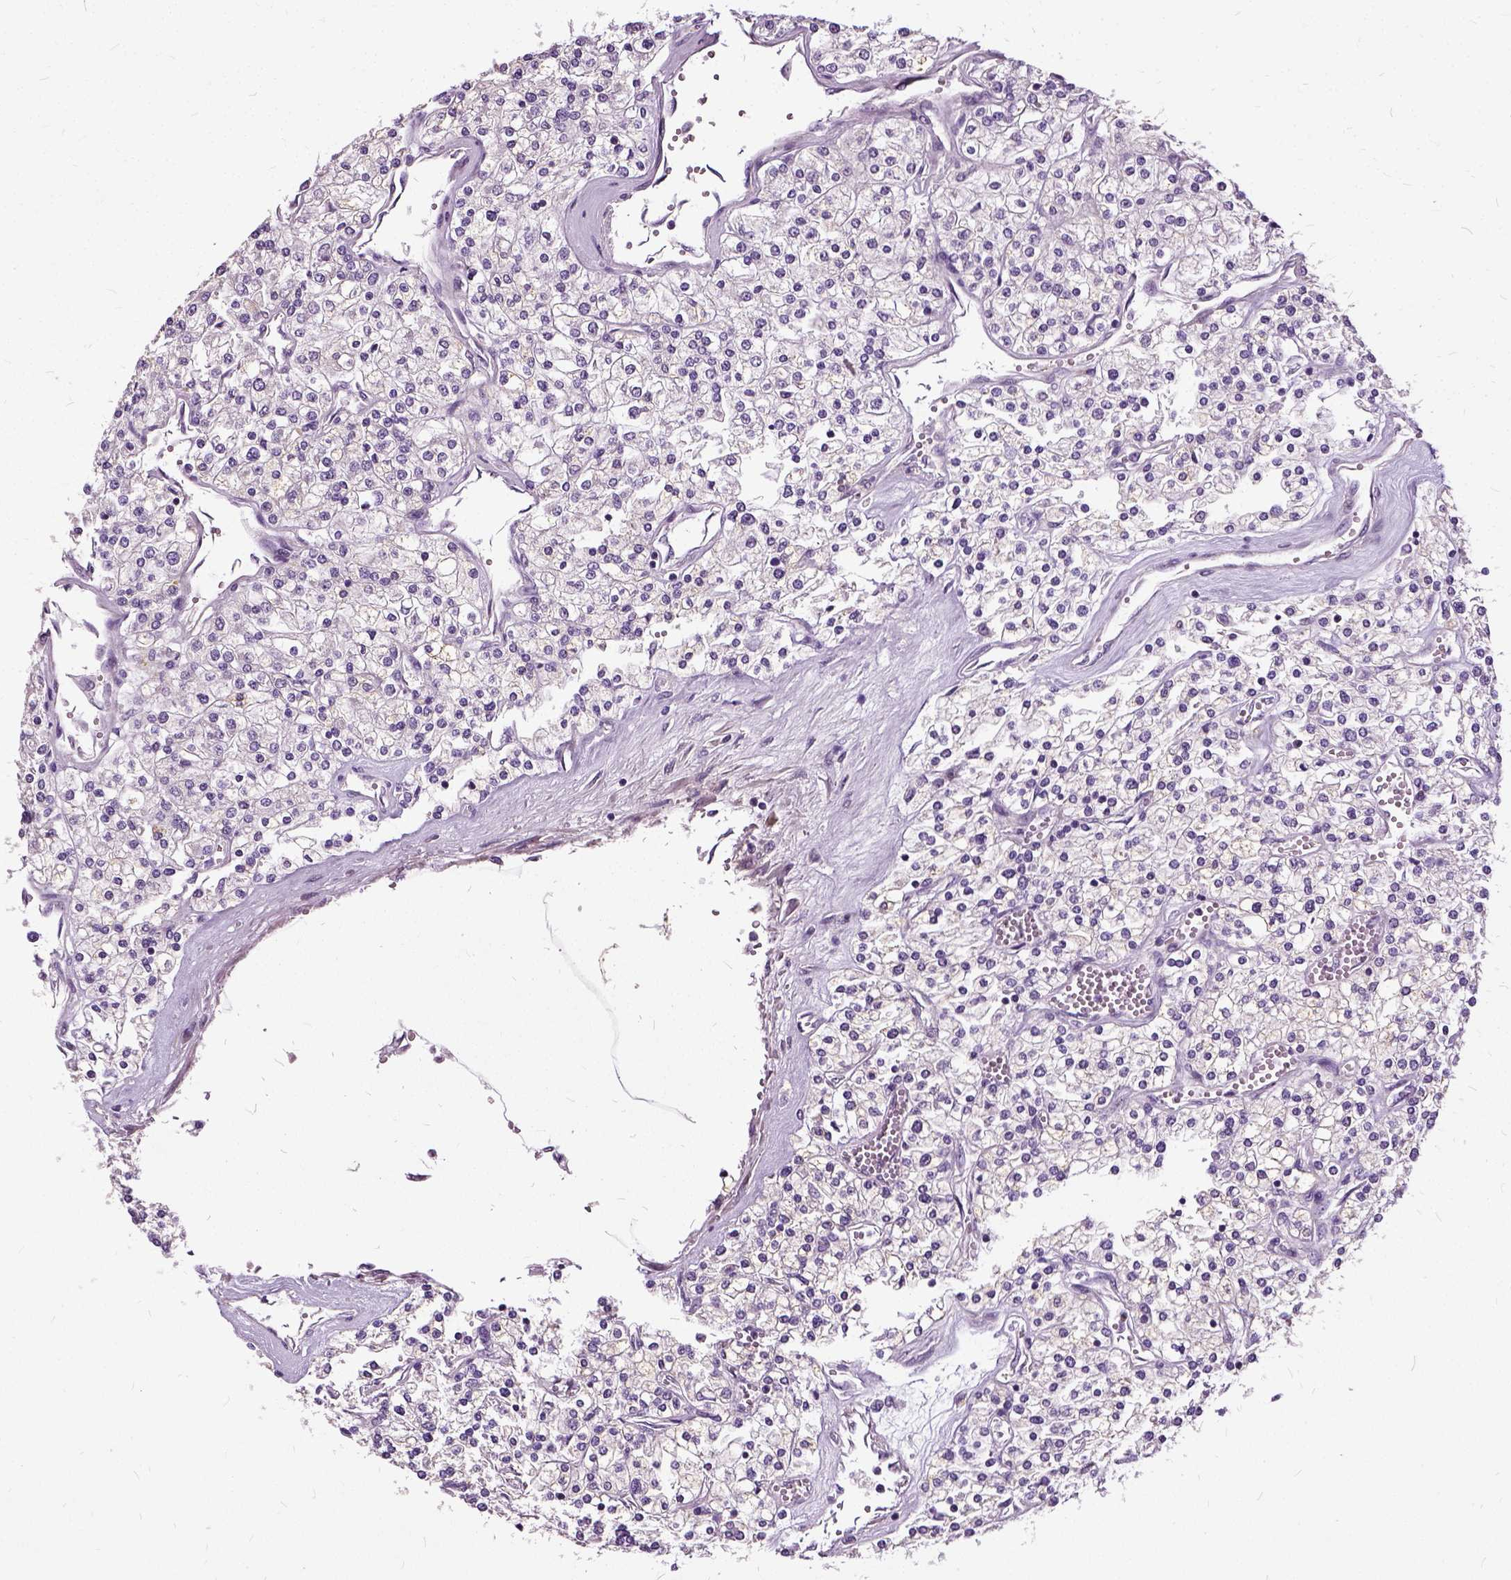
{"staining": {"intensity": "negative", "quantity": "none", "location": "none"}, "tissue": "renal cancer", "cell_type": "Tumor cells", "image_type": "cancer", "snomed": [{"axis": "morphology", "description": "Adenocarcinoma, NOS"}, {"axis": "topography", "description": "Kidney"}], "caption": "IHC of human renal cancer exhibits no positivity in tumor cells.", "gene": "ILRUN", "patient": {"sex": "male", "age": 80}}